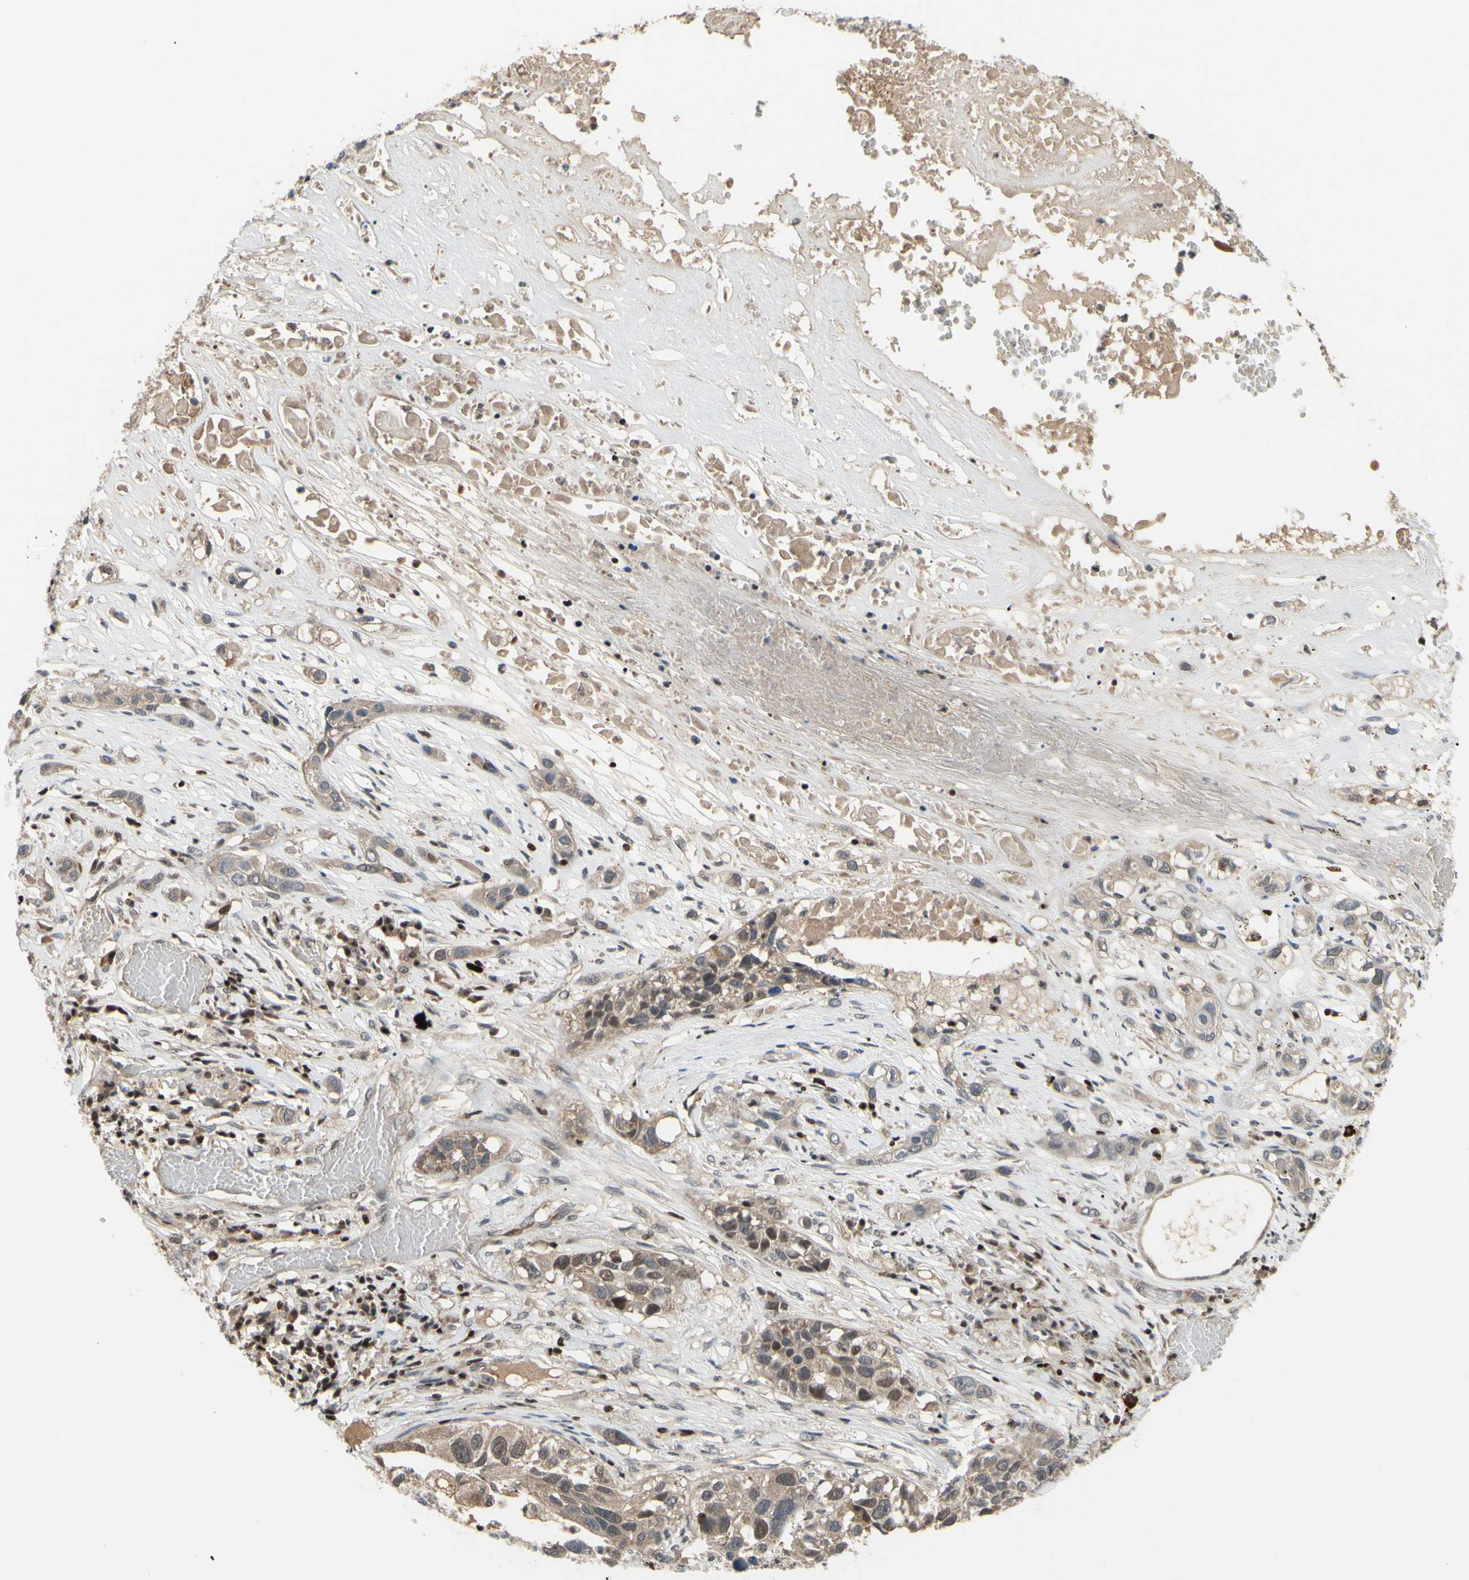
{"staining": {"intensity": "weak", "quantity": ">75%", "location": "cytoplasmic/membranous,nuclear"}, "tissue": "lung cancer", "cell_type": "Tumor cells", "image_type": "cancer", "snomed": [{"axis": "morphology", "description": "Squamous cell carcinoma, NOS"}, {"axis": "topography", "description": "Lung"}], "caption": "Lung cancer (squamous cell carcinoma) stained with a protein marker reveals weak staining in tumor cells.", "gene": "SP4", "patient": {"sex": "male", "age": 71}}